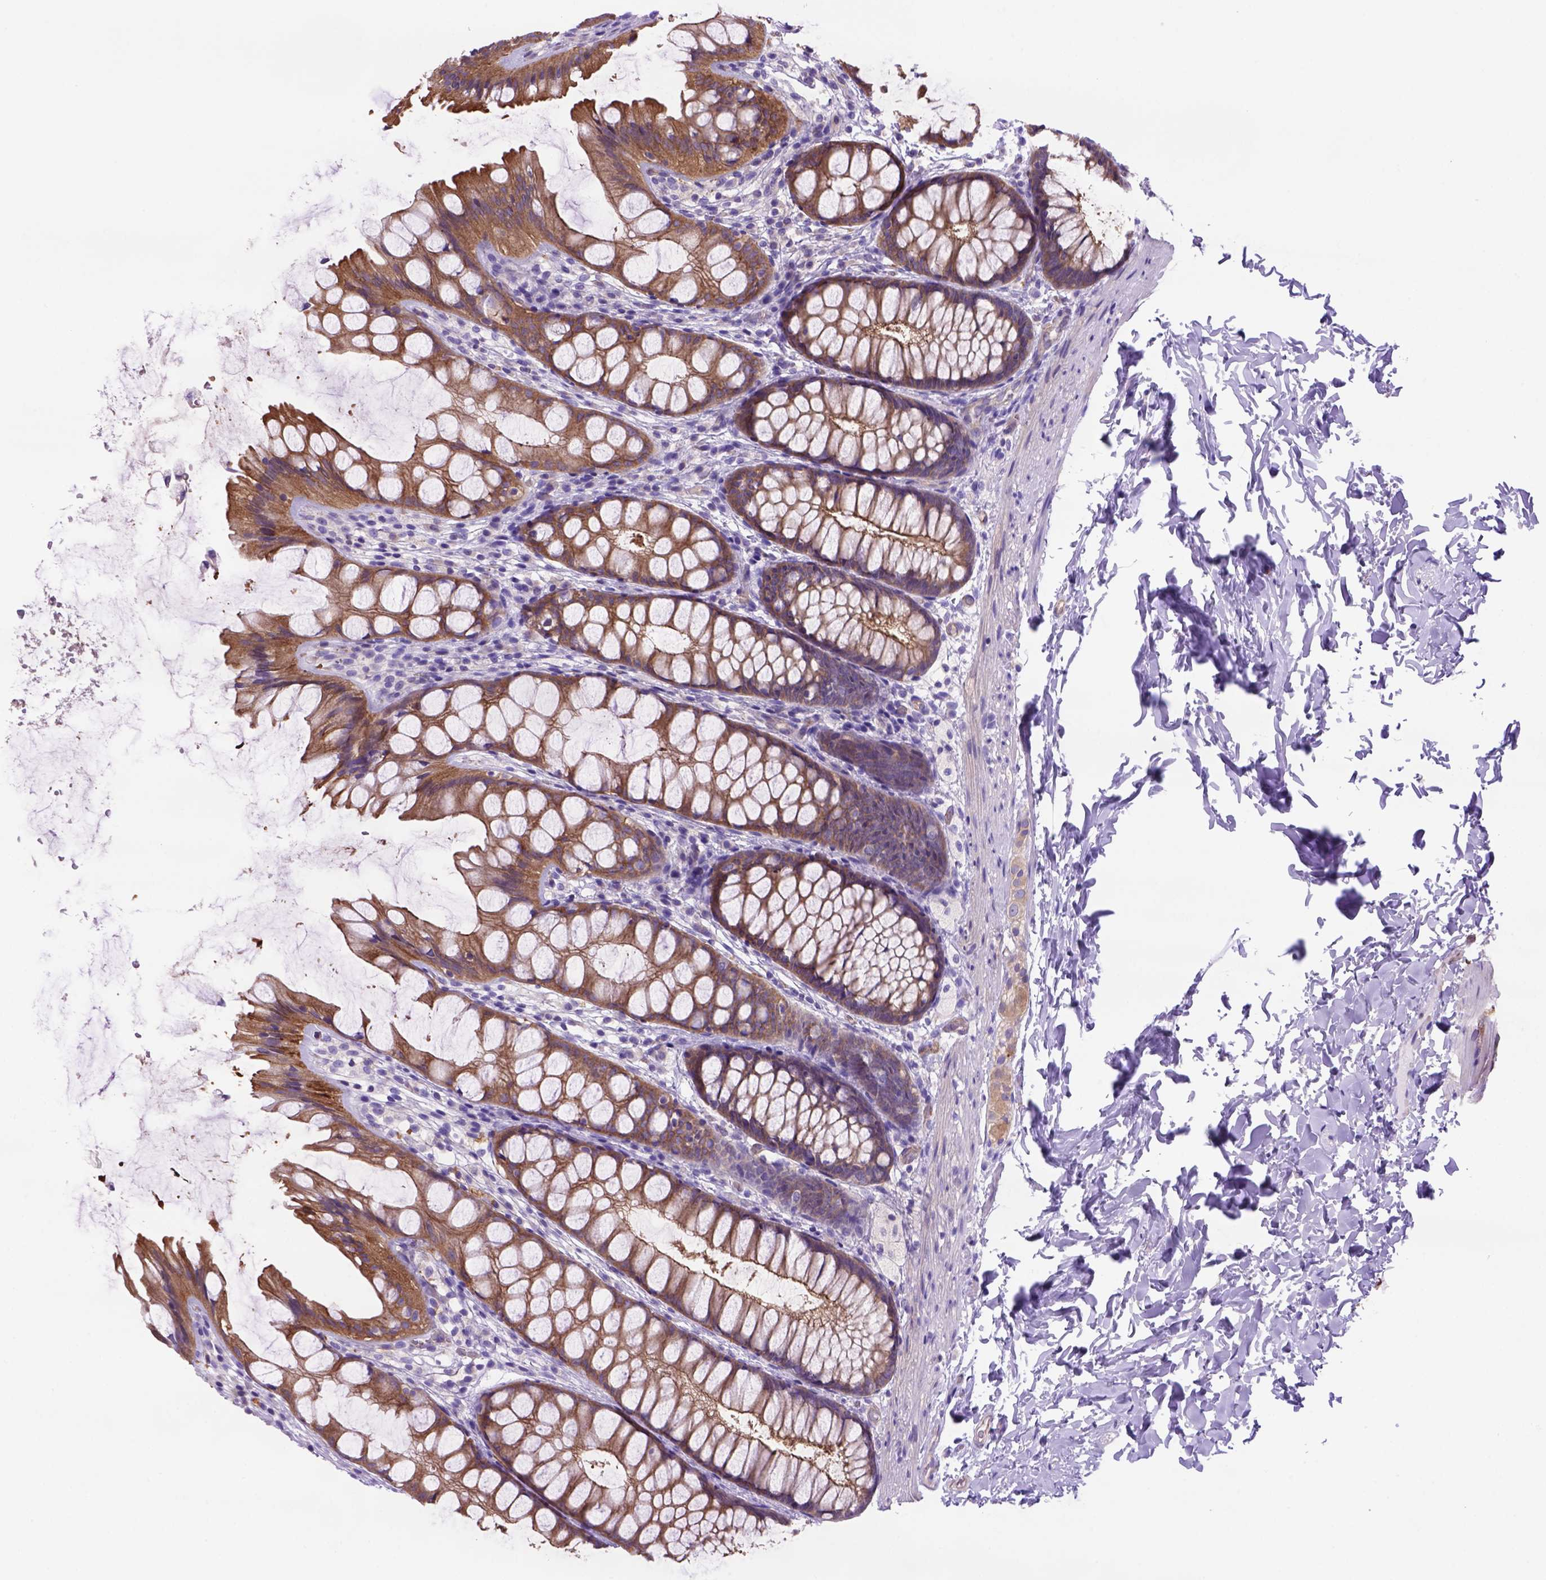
{"staining": {"intensity": "moderate", "quantity": ">75%", "location": "cytoplasmic/membranous"}, "tissue": "colon", "cell_type": "Endothelial cells", "image_type": "normal", "snomed": [{"axis": "morphology", "description": "Normal tissue, NOS"}, {"axis": "topography", "description": "Colon"}], "caption": "Approximately >75% of endothelial cells in benign human colon show moderate cytoplasmic/membranous protein staining as visualized by brown immunohistochemical staining.", "gene": "PEX12", "patient": {"sex": "male", "age": 47}}